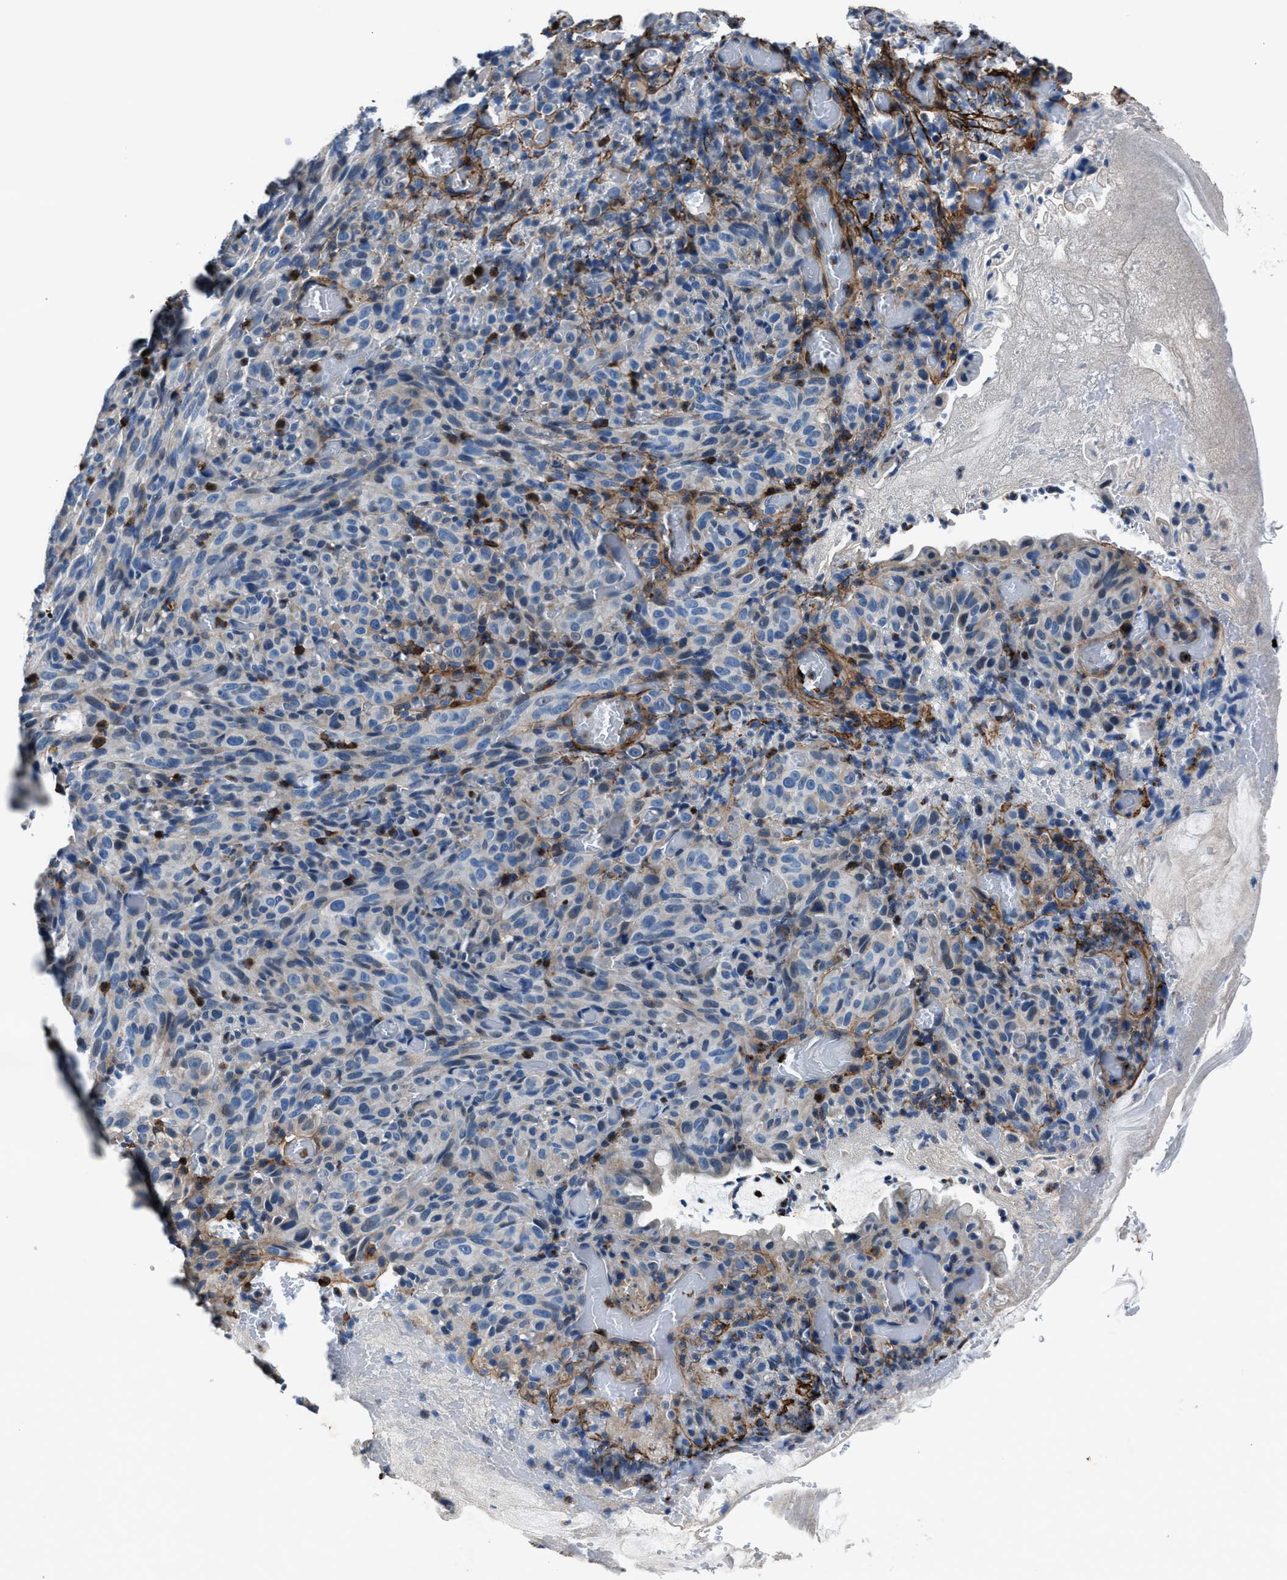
{"staining": {"intensity": "negative", "quantity": "none", "location": "none"}, "tissue": "melanoma", "cell_type": "Tumor cells", "image_type": "cancer", "snomed": [{"axis": "morphology", "description": "Malignant melanoma, NOS"}, {"axis": "topography", "description": "Rectum"}], "caption": "This is an IHC histopathology image of melanoma. There is no expression in tumor cells.", "gene": "FGL2", "patient": {"sex": "female", "age": 81}}